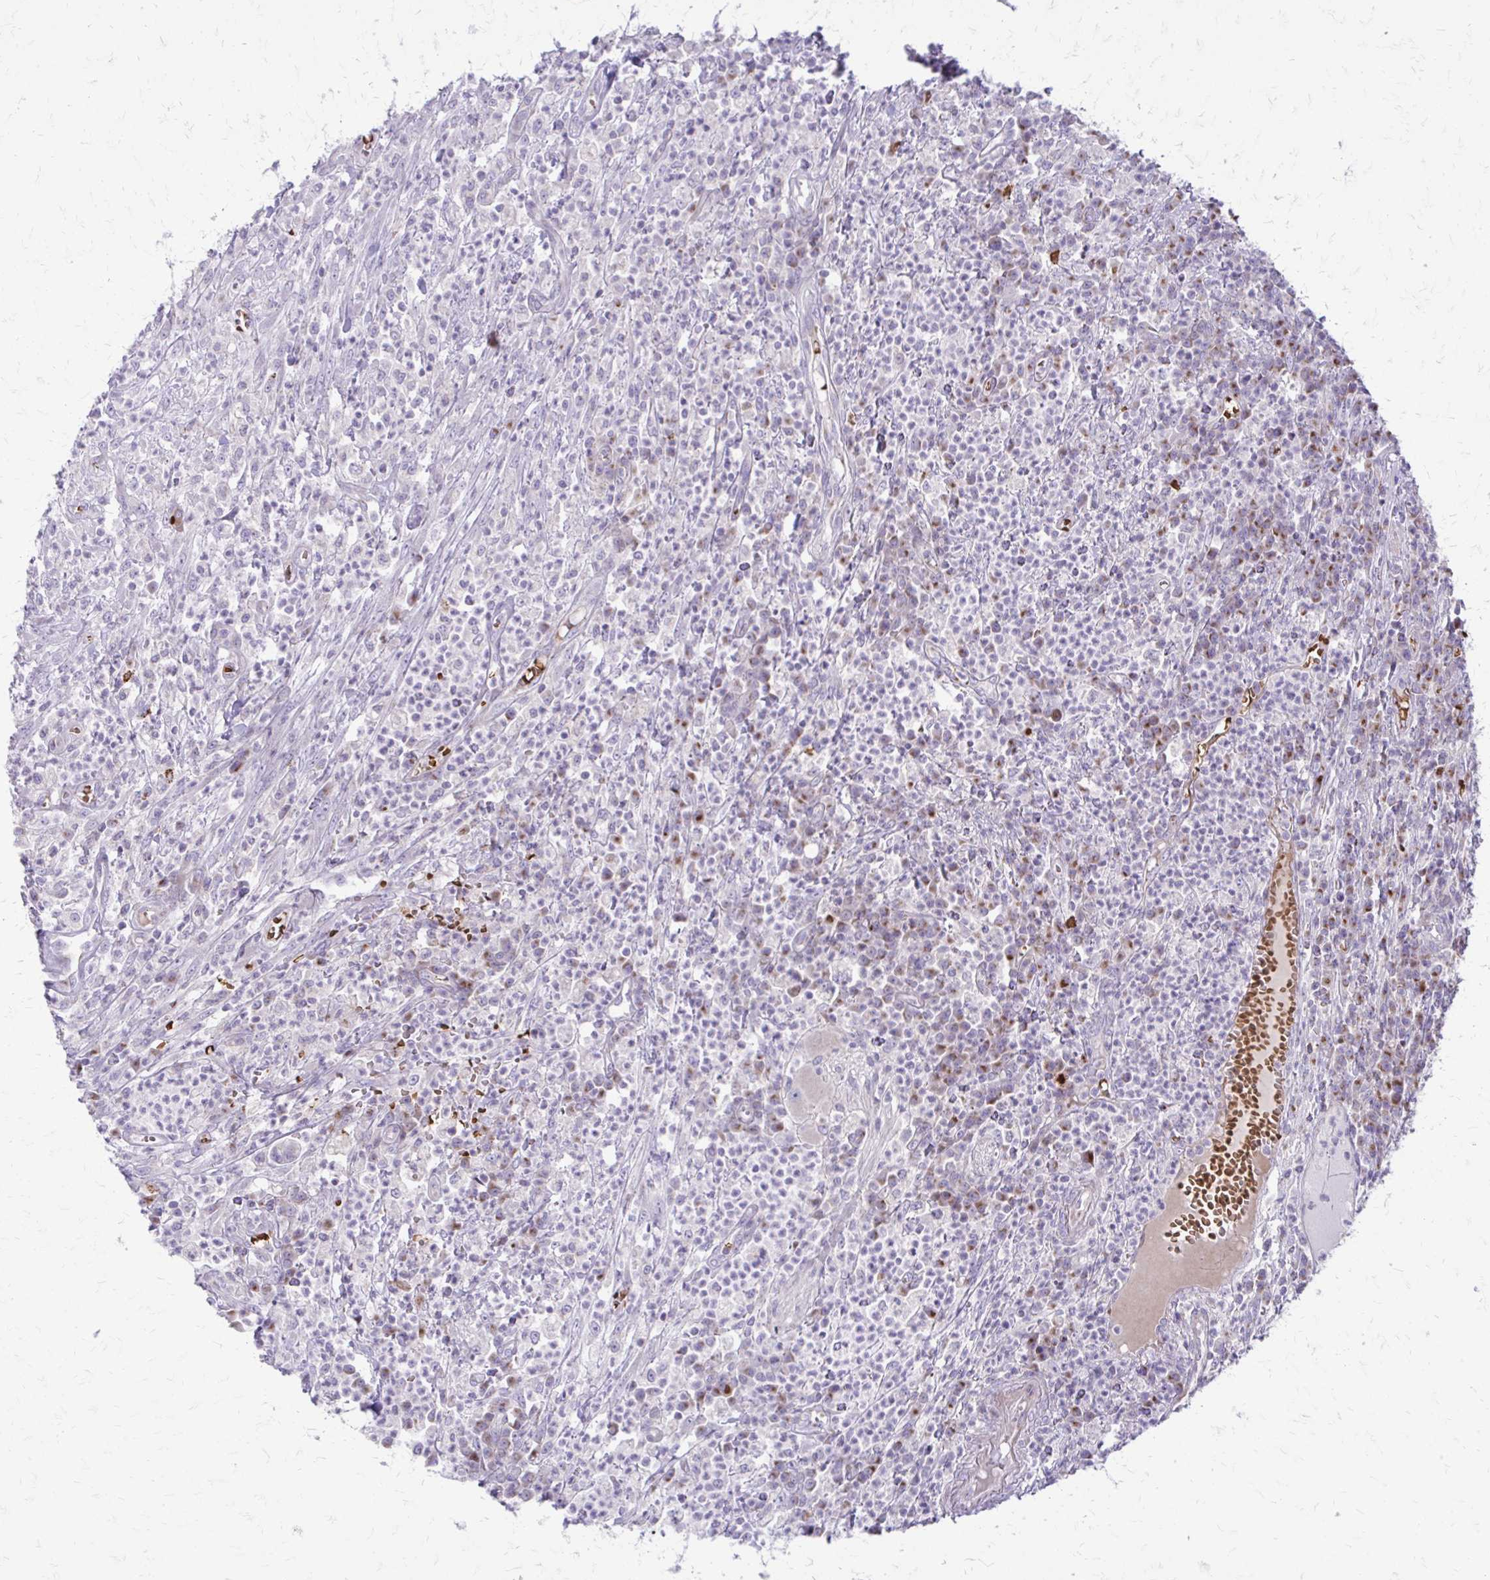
{"staining": {"intensity": "negative", "quantity": "none", "location": "none"}, "tissue": "colorectal cancer", "cell_type": "Tumor cells", "image_type": "cancer", "snomed": [{"axis": "morphology", "description": "Adenocarcinoma, NOS"}, {"axis": "topography", "description": "Colon"}], "caption": "A micrograph of human colorectal cancer (adenocarcinoma) is negative for staining in tumor cells.", "gene": "FUNDC2", "patient": {"sex": "male", "age": 65}}